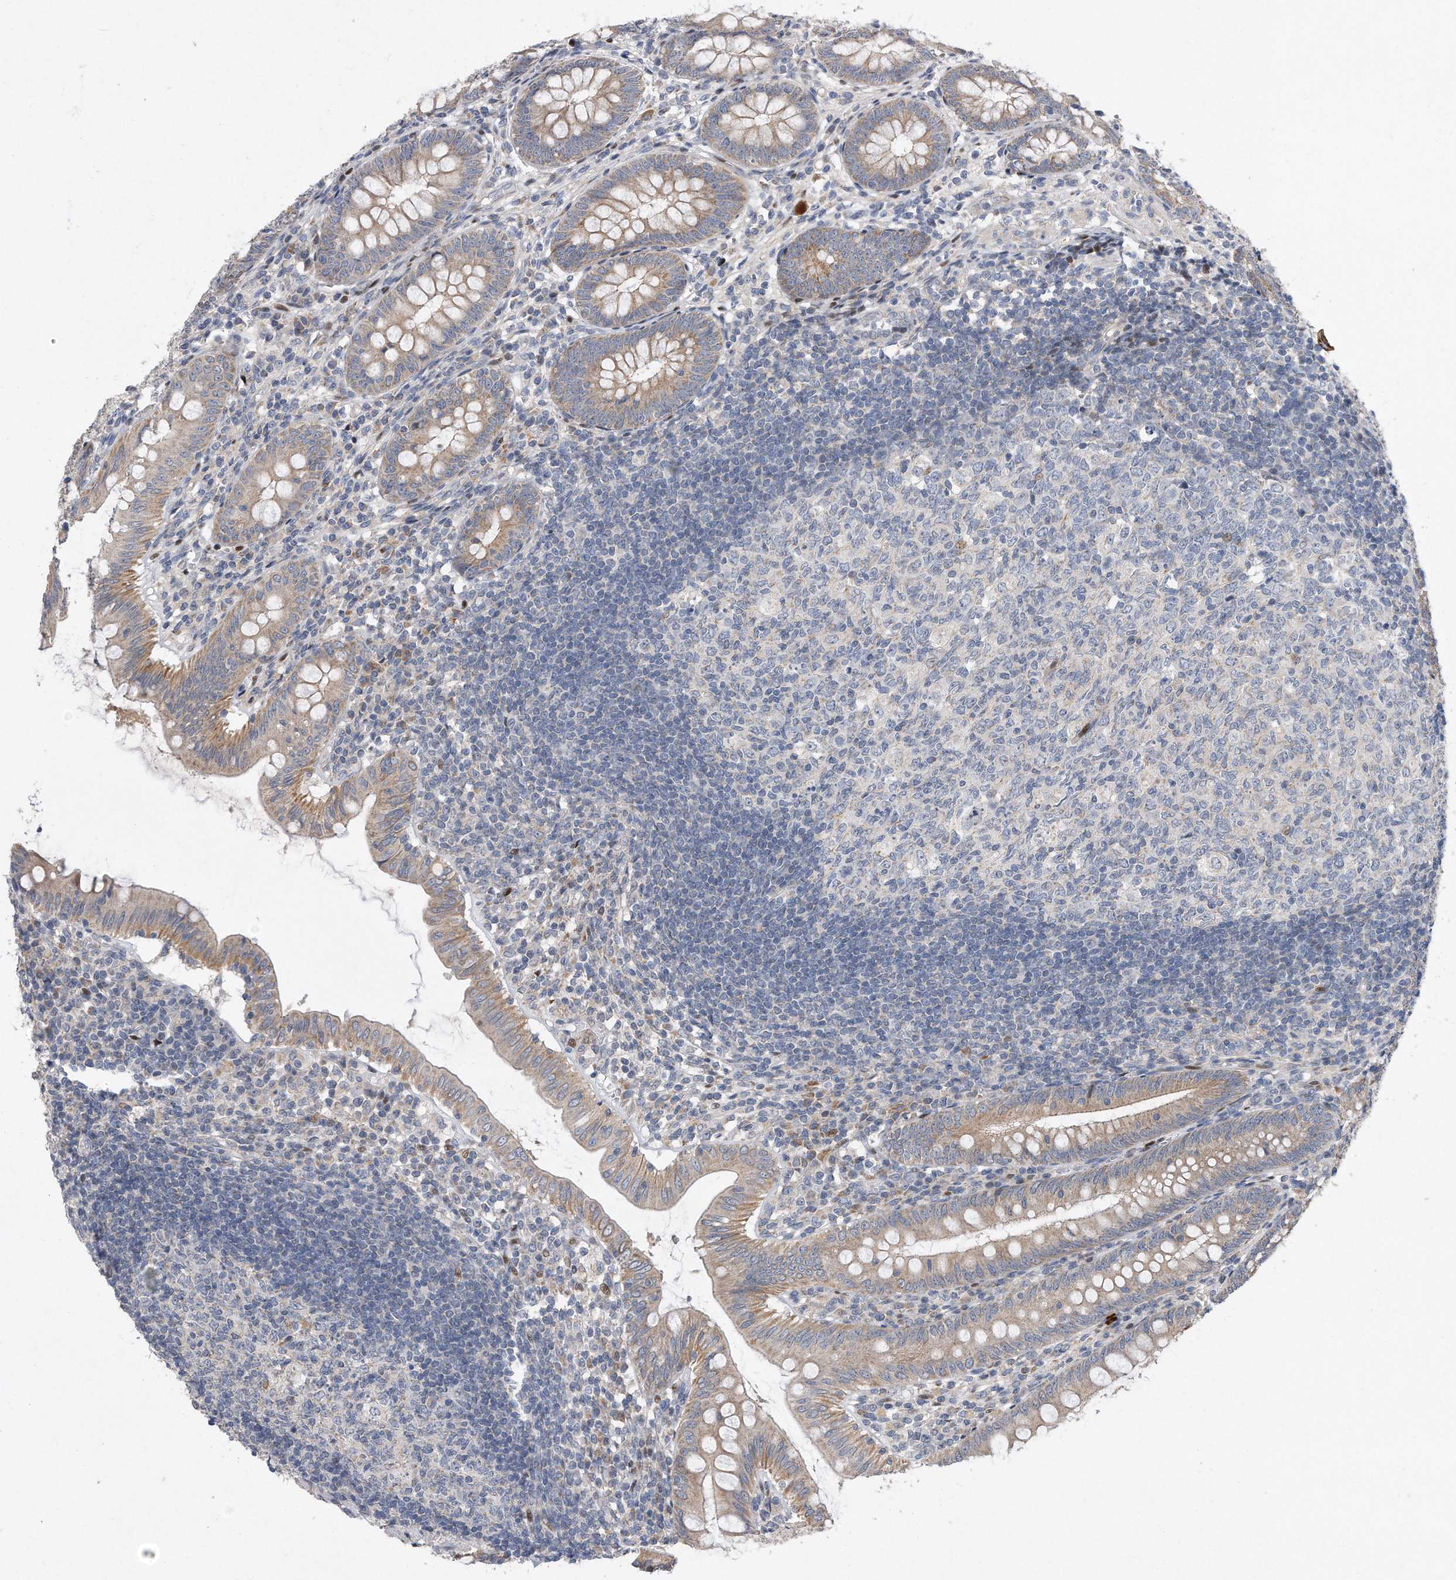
{"staining": {"intensity": "weak", "quantity": ">75%", "location": "cytoplasmic/membranous"}, "tissue": "appendix", "cell_type": "Glandular cells", "image_type": "normal", "snomed": [{"axis": "morphology", "description": "Normal tissue, NOS"}, {"axis": "topography", "description": "Appendix"}], "caption": "Appendix stained for a protein (brown) demonstrates weak cytoplasmic/membranous positive staining in approximately >75% of glandular cells.", "gene": "CDH12", "patient": {"sex": "male", "age": 14}}